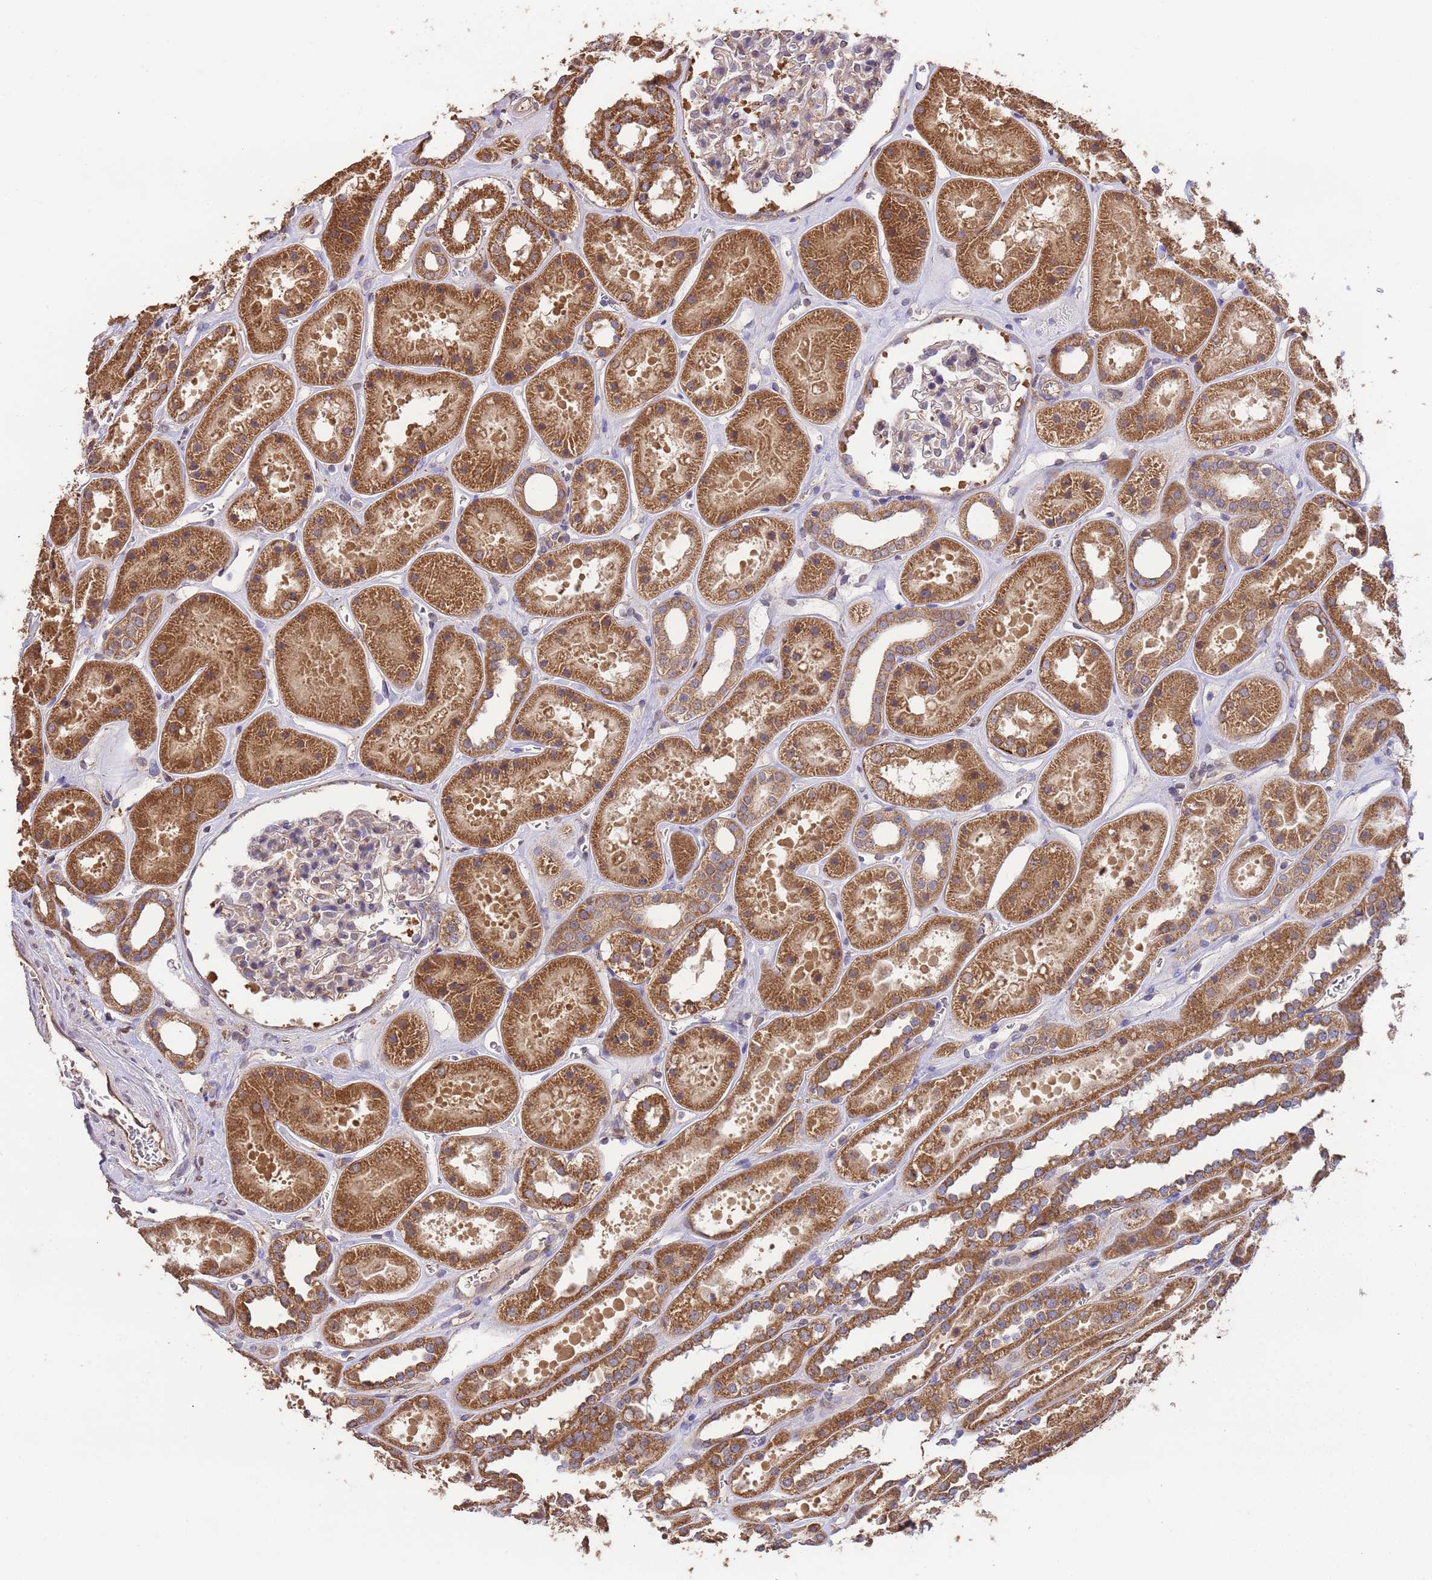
{"staining": {"intensity": "weak", "quantity": "25%-75%", "location": "cytoplasmic/membranous"}, "tissue": "kidney", "cell_type": "Cells in glomeruli", "image_type": "normal", "snomed": [{"axis": "morphology", "description": "Normal tissue, NOS"}, {"axis": "topography", "description": "Kidney"}], "caption": "Protein analysis of normal kidney reveals weak cytoplasmic/membranous expression in about 25%-75% of cells in glomeruli.", "gene": "NPHP1", "patient": {"sex": "female", "age": 41}}